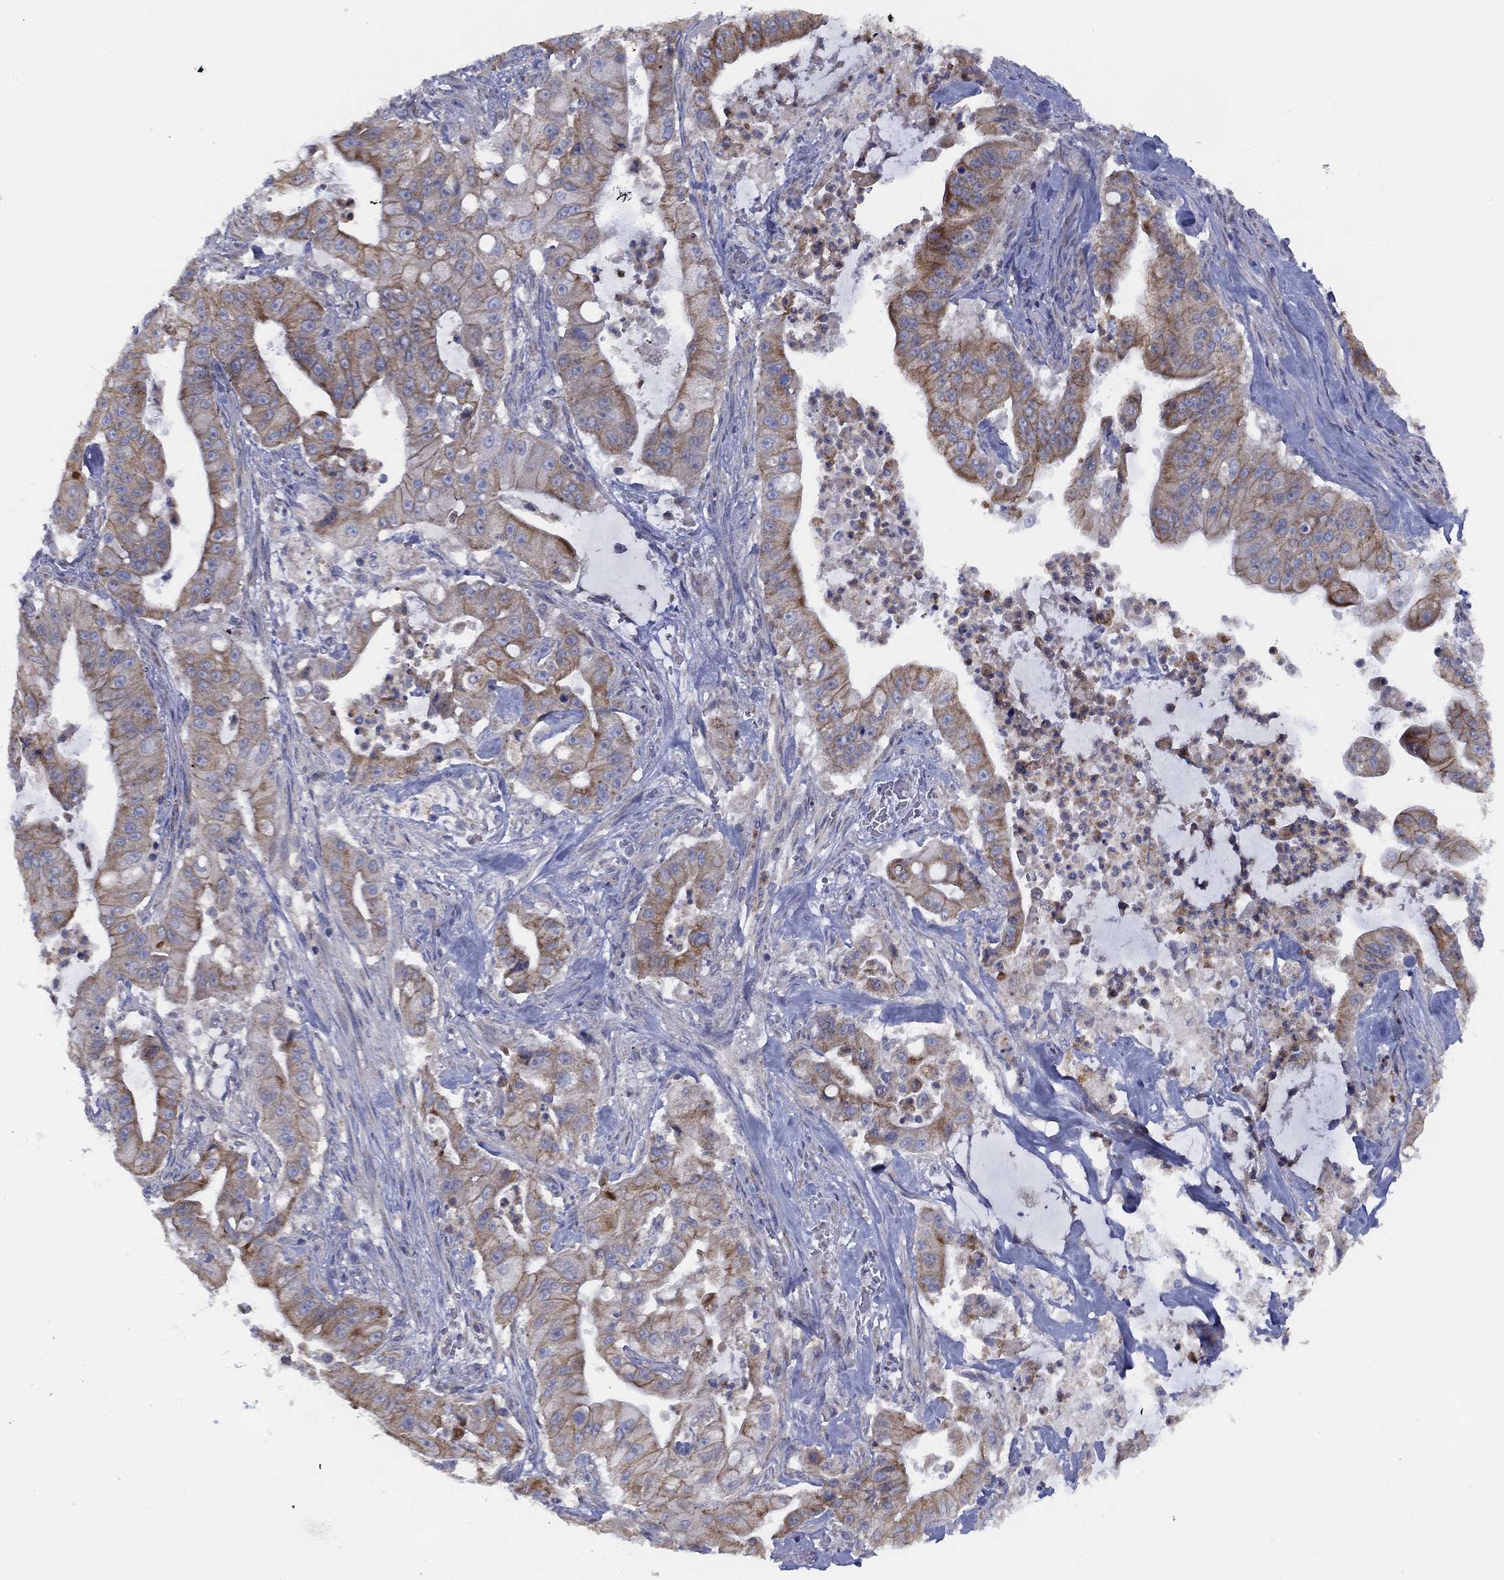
{"staining": {"intensity": "moderate", "quantity": "<25%", "location": "cytoplasmic/membranous"}, "tissue": "pancreatic cancer", "cell_type": "Tumor cells", "image_type": "cancer", "snomed": [{"axis": "morphology", "description": "Normal tissue, NOS"}, {"axis": "morphology", "description": "Inflammation, NOS"}, {"axis": "morphology", "description": "Adenocarcinoma, NOS"}, {"axis": "topography", "description": "Pancreas"}], "caption": "Adenocarcinoma (pancreatic) stained with a protein marker displays moderate staining in tumor cells.", "gene": "ZNF223", "patient": {"sex": "male", "age": 57}}